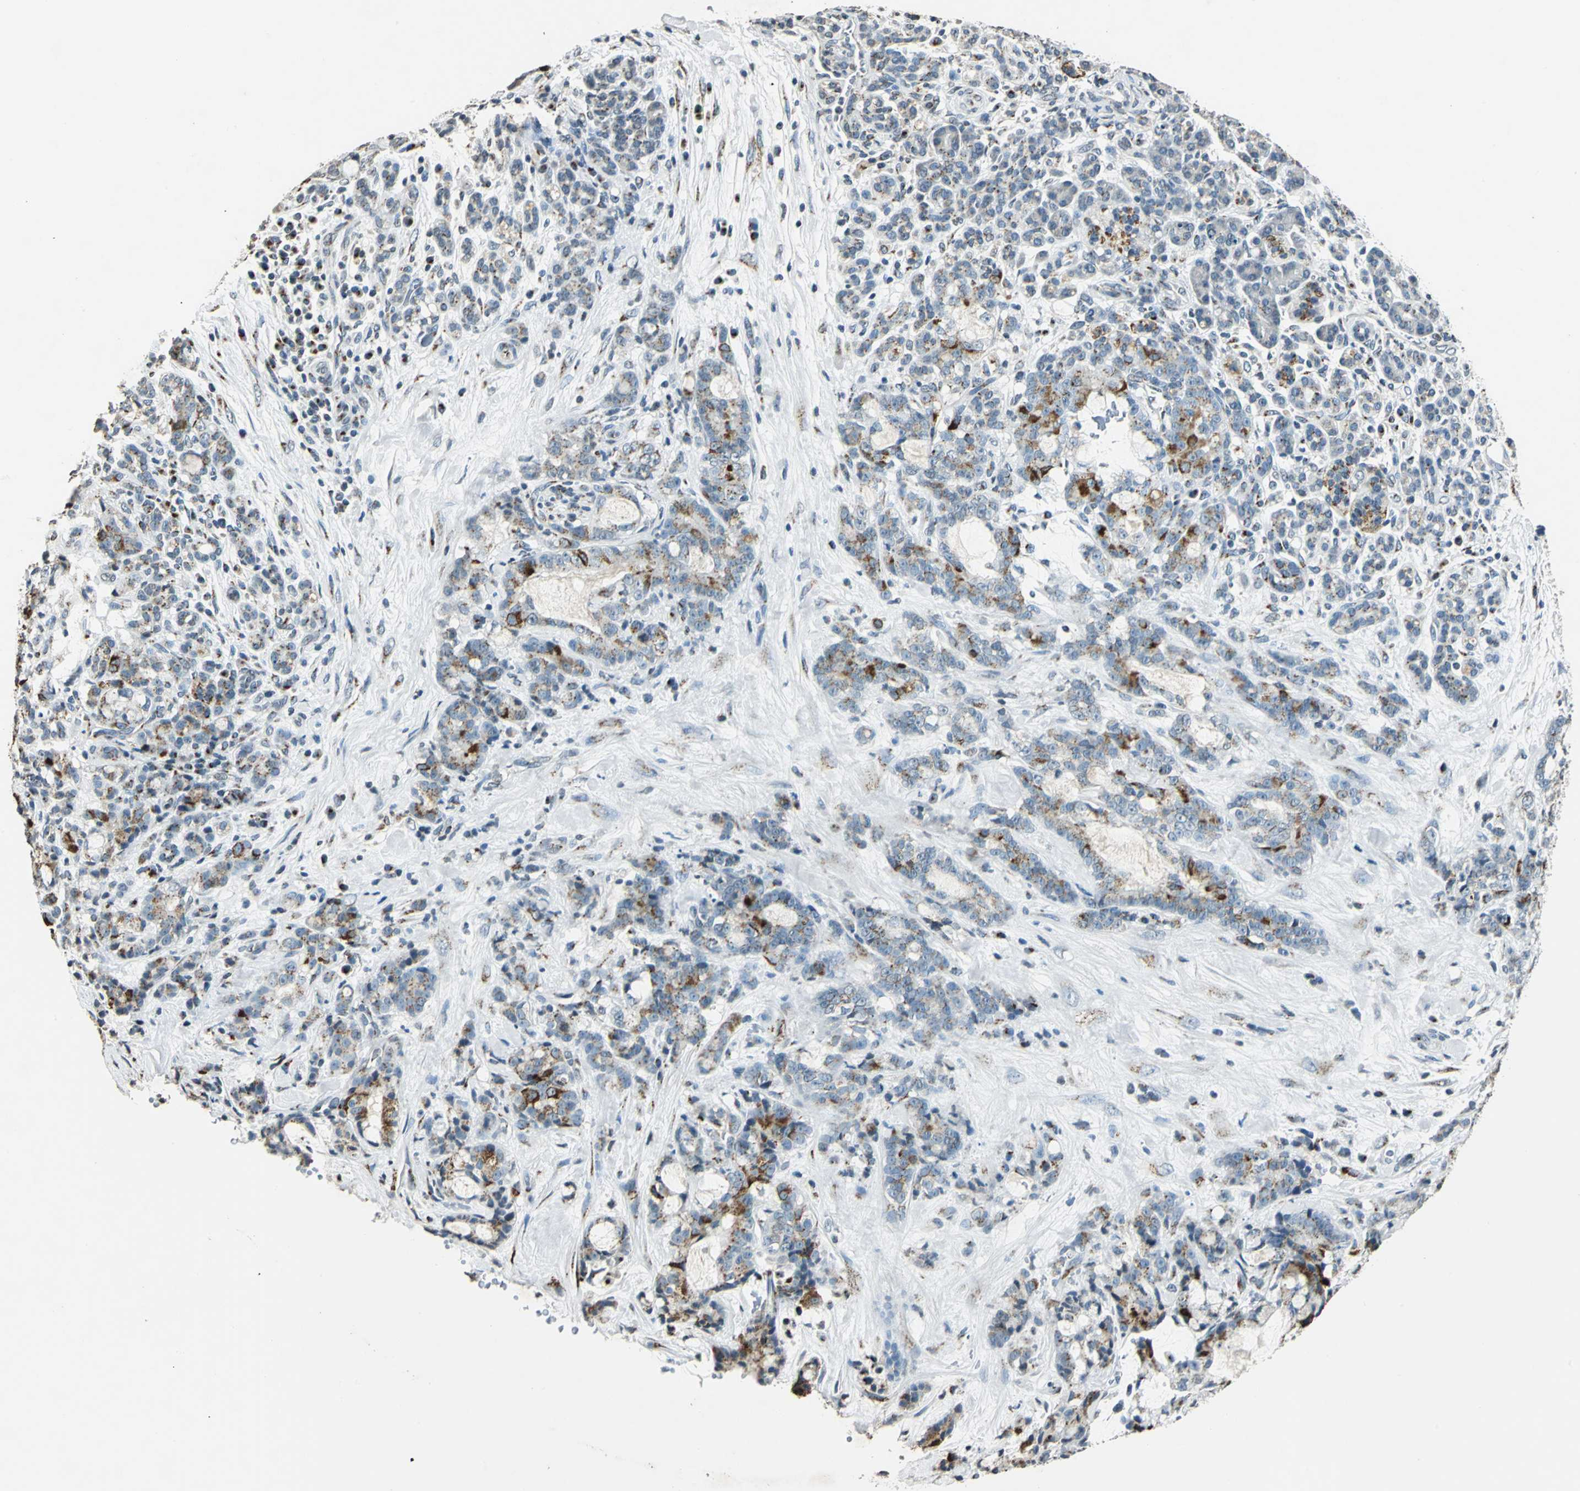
{"staining": {"intensity": "strong", "quantity": "25%-75%", "location": "cytoplasmic/membranous"}, "tissue": "pancreatic cancer", "cell_type": "Tumor cells", "image_type": "cancer", "snomed": [{"axis": "morphology", "description": "Adenocarcinoma, NOS"}, {"axis": "topography", "description": "Pancreas"}], "caption": "Strong cytoplasmic/membranous protein expression is seen in about 25%-75% of tumor cells in pancreatic cancer (adenocarcinoma).", "gene": "TMEM115", "patient": {"sex": "female", "age": 73}}